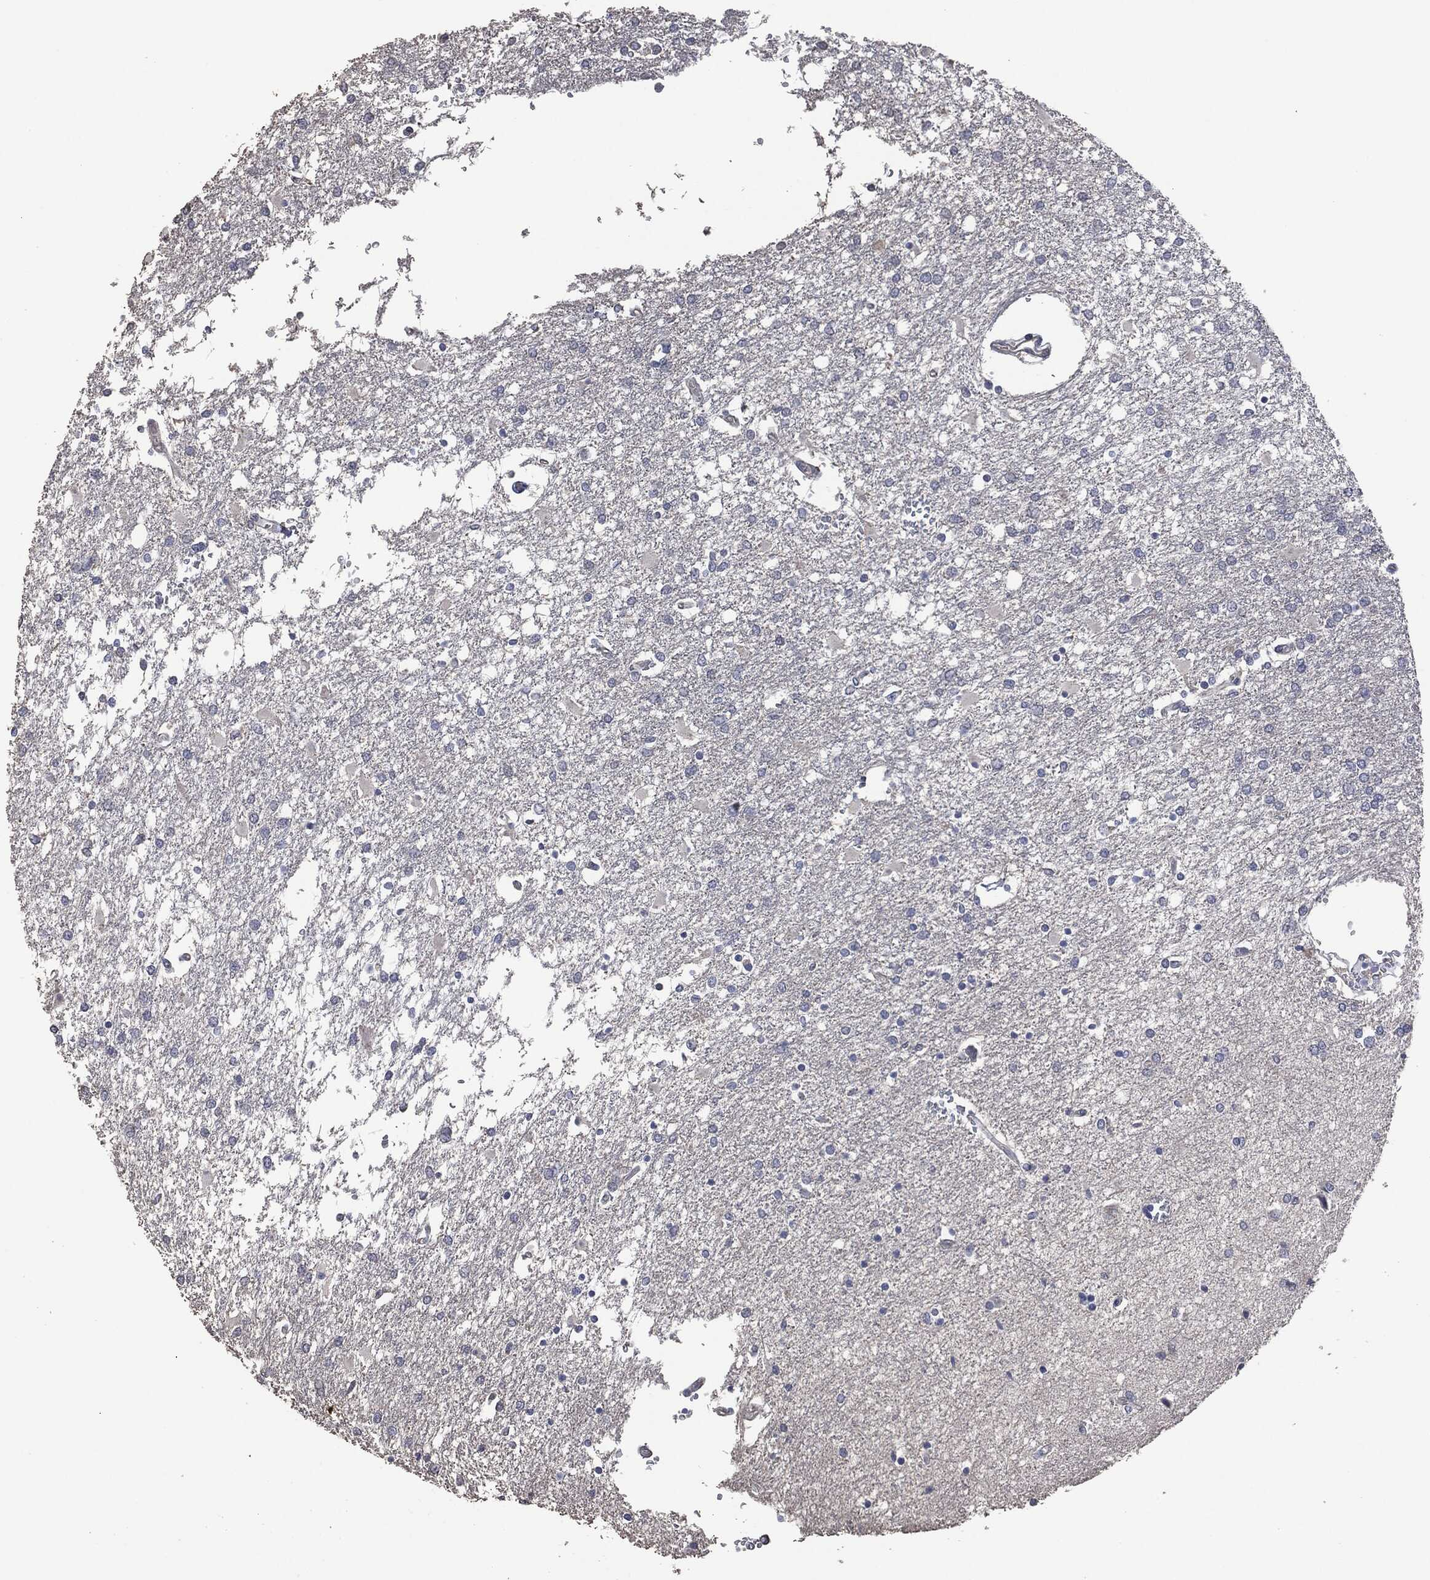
{"staining": {"intensity": "negative", "quantity": "none", "location": "none"}, "tissue": "glioma", "cell_type": "Tumor cells", "image_type": "cancer", "snomed": [{"axis": "morphology", "description": "Glioma, malignant, High grade"}, {"axis": "topography", "description": "Cerebral cortex"}], "caption": "A micrograph of human high-grade glioma (malignant) is negative for staining in tumor cells. (Stains: DAB immunohistochemistry with hematoxylin counter stain, Microscopy: brightfield microscopy at high magnification).", "gene": "MSLN", "patient": {"sex": "male", "age": 79}}